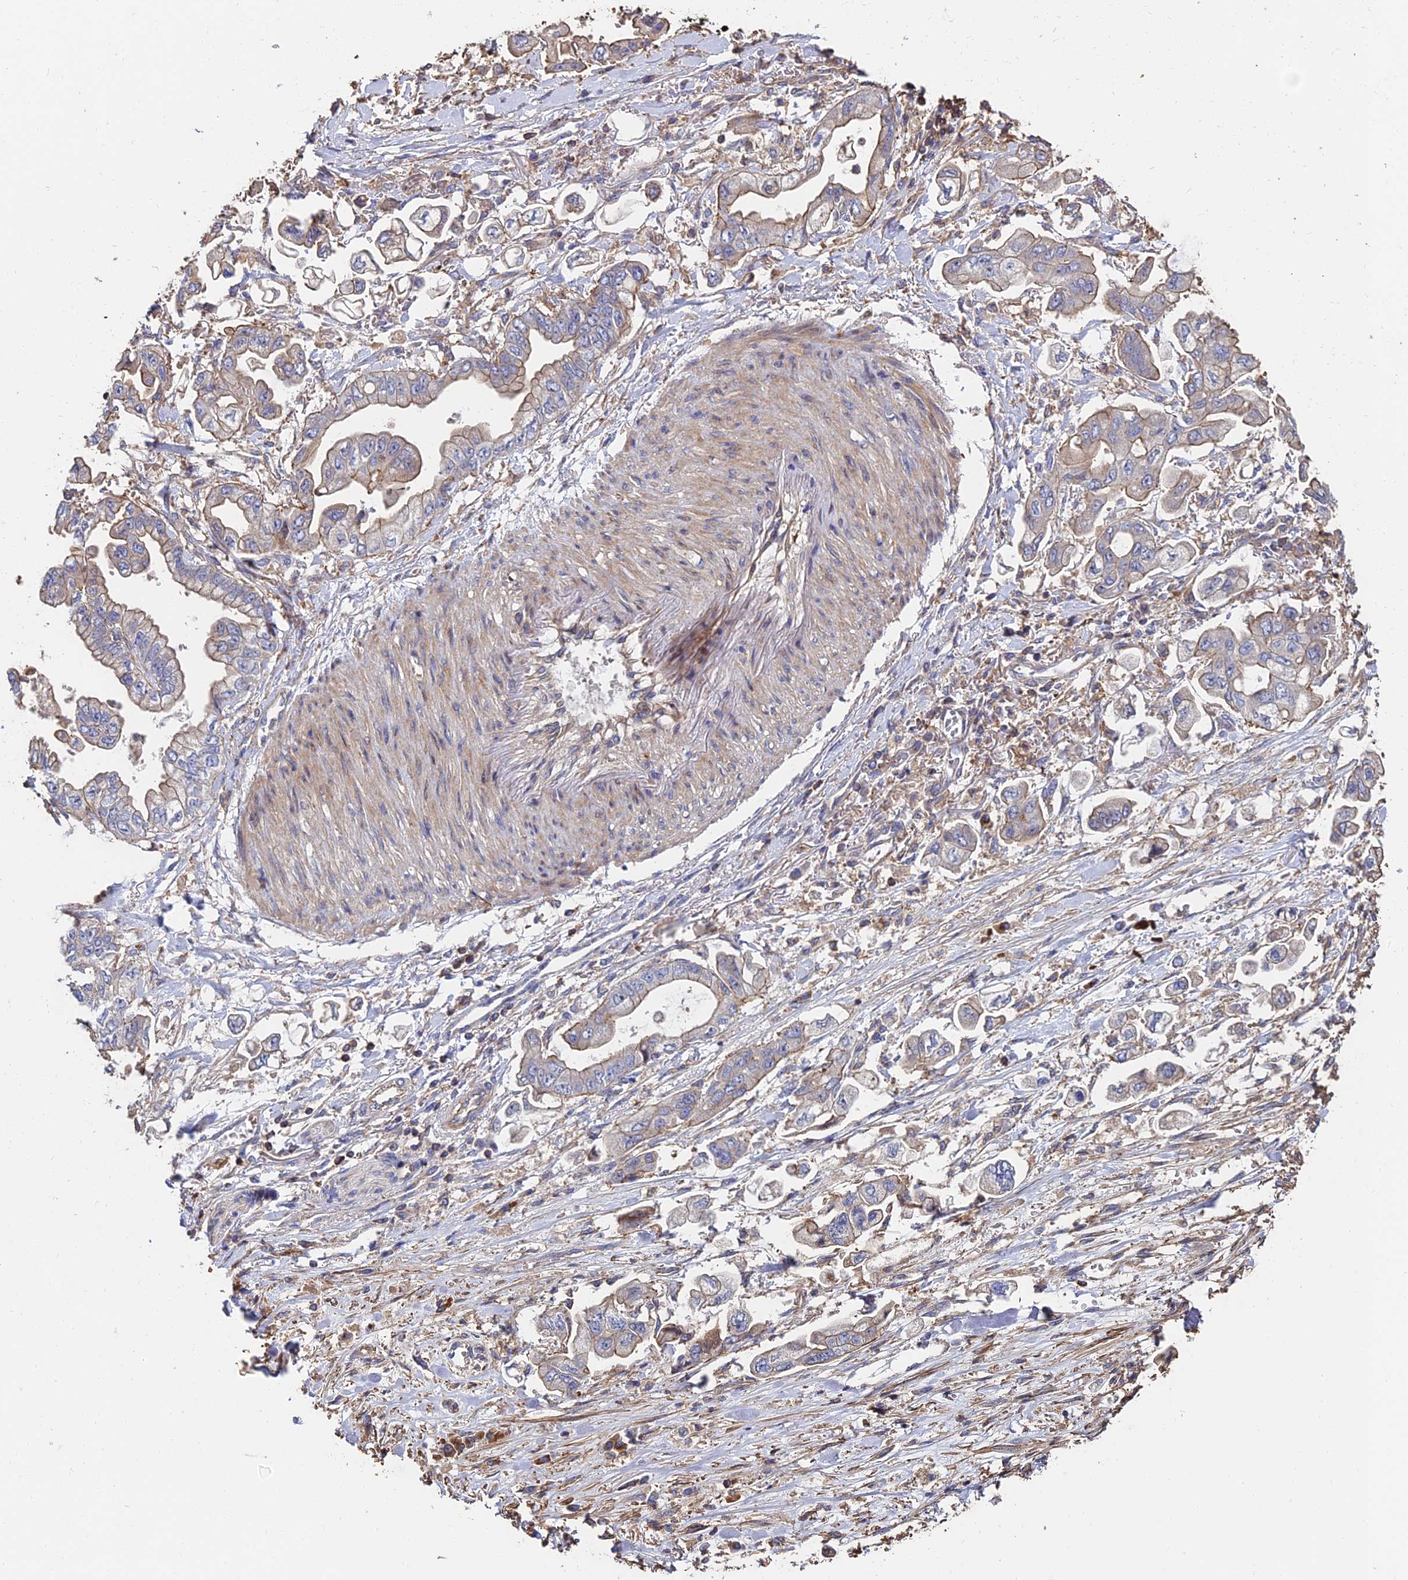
{"staining": {"intensity": "weak", "quantity": "<25%", "location": "cytoplasmic/membranous"}, "tissue": "stomach cancer", "cell_type": "Tumor cells", "image_type": "cancer", "snomed": [{"axis": "morphology", "description": "Adenocarcinoma, NOS"}, {"axis": "topography", "description": "Stomach"}], "caption": "Immunohistochemical staining of human stomach cancer (adenocarcinoma) reveals no significant positivity in tumor cells.", "gene": "EXT1", "patient": {"sex": "male", "age": 62}}